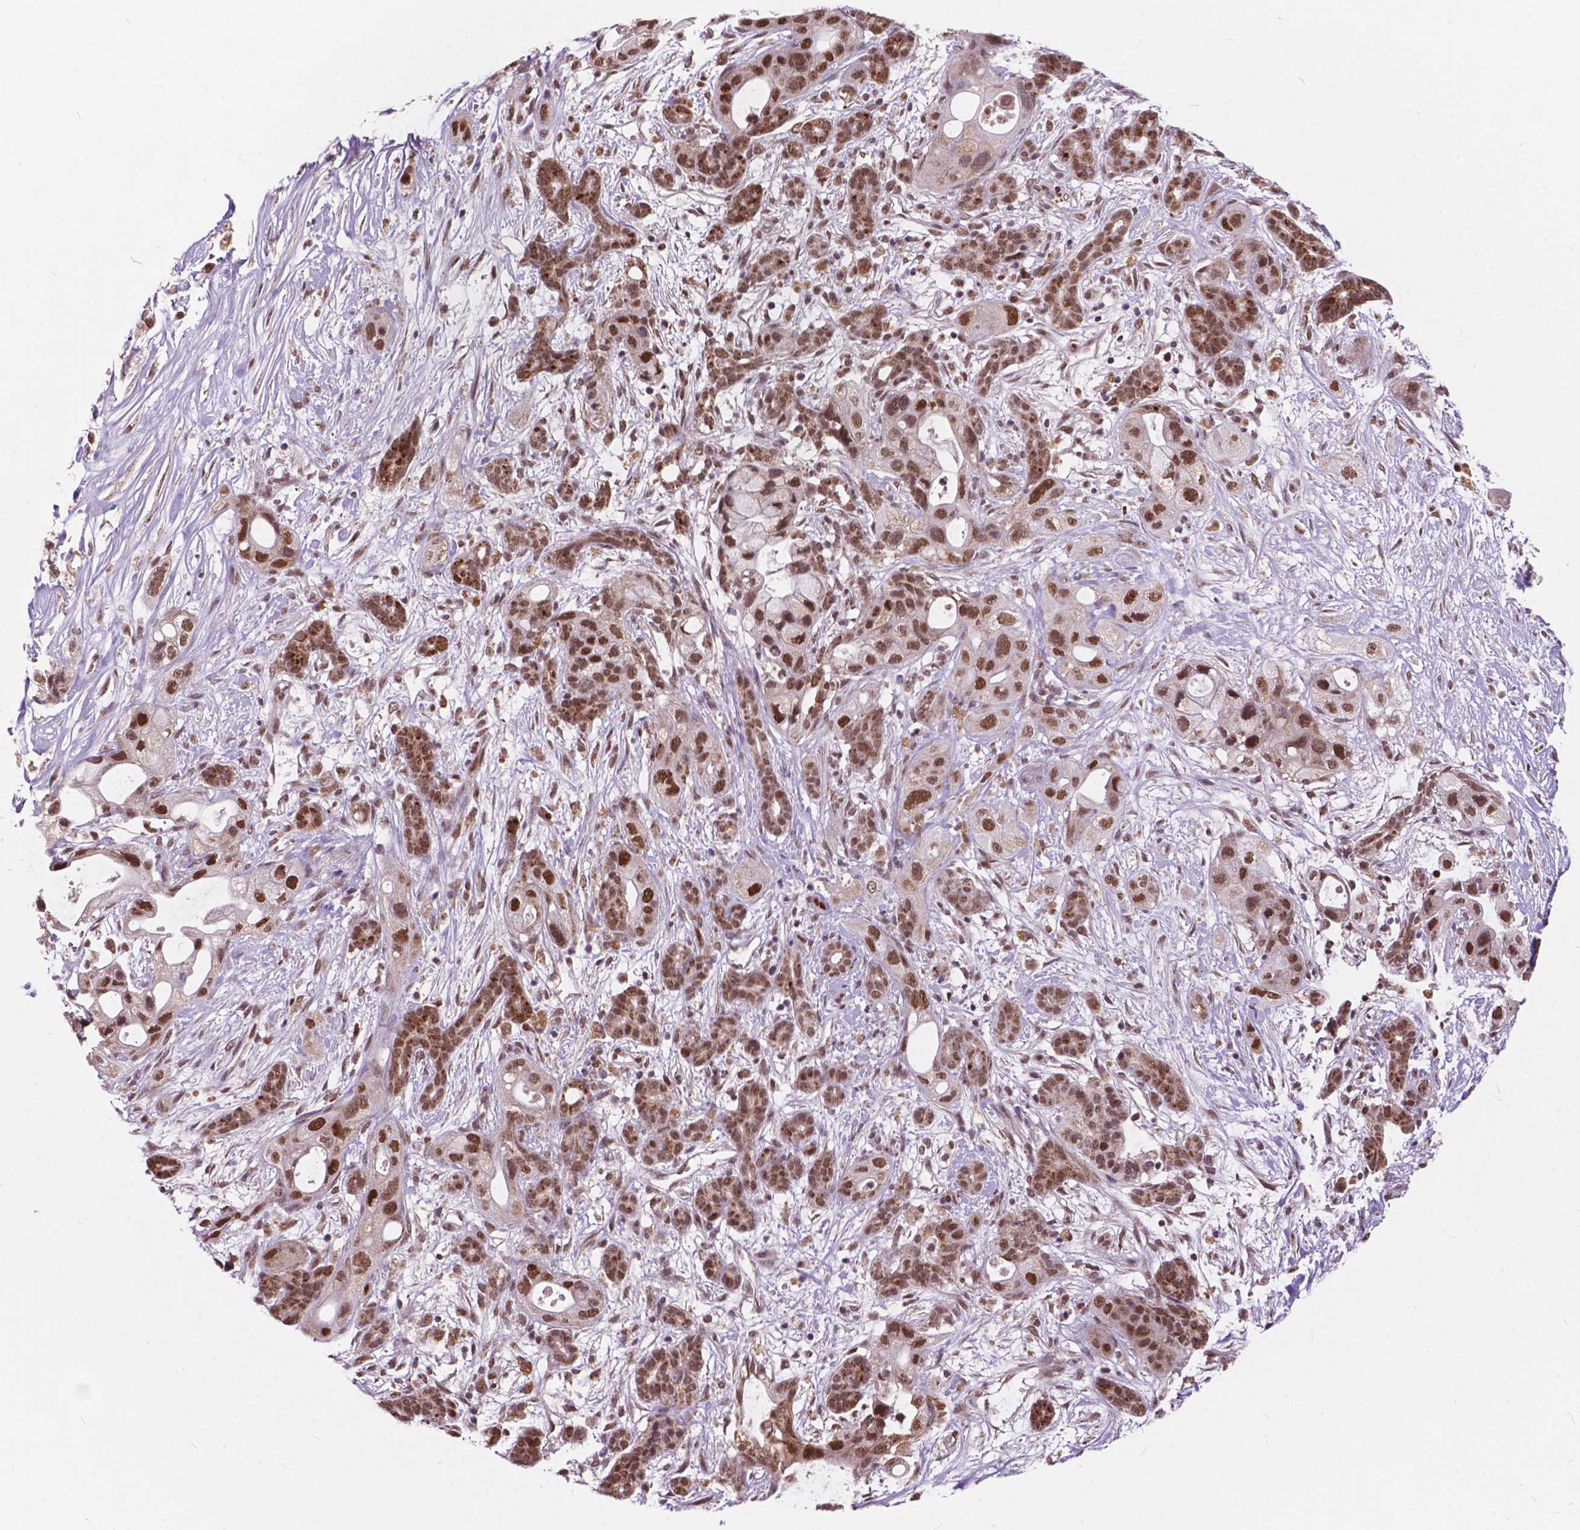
{"staining": {"intensity": "moderate", "quantity": ">75%", "location": "nuclear"}, "tissue": "pancreatic cancer", "cell_type": "Tumor cells", "image_type": "cancer", "snomed": [{"axis": "morphology", "description": "Adenocarcinoma, NOS"}, {"axis": "topography", "description": "Pancreas"}], "caption": "Immunohistochemistry (IHC) photomicrograph of neoplastic tissue: pancreatic cancer (adenocarcinoma) stained using immunohistochemistry (IHC) displays medium levels of moderate protein expression localized specifically in the nuclear of tumor cells, appearing as a nuclear brown color.", "gene": "MSH2", "patient": {"sex": "male", "age": 44}}